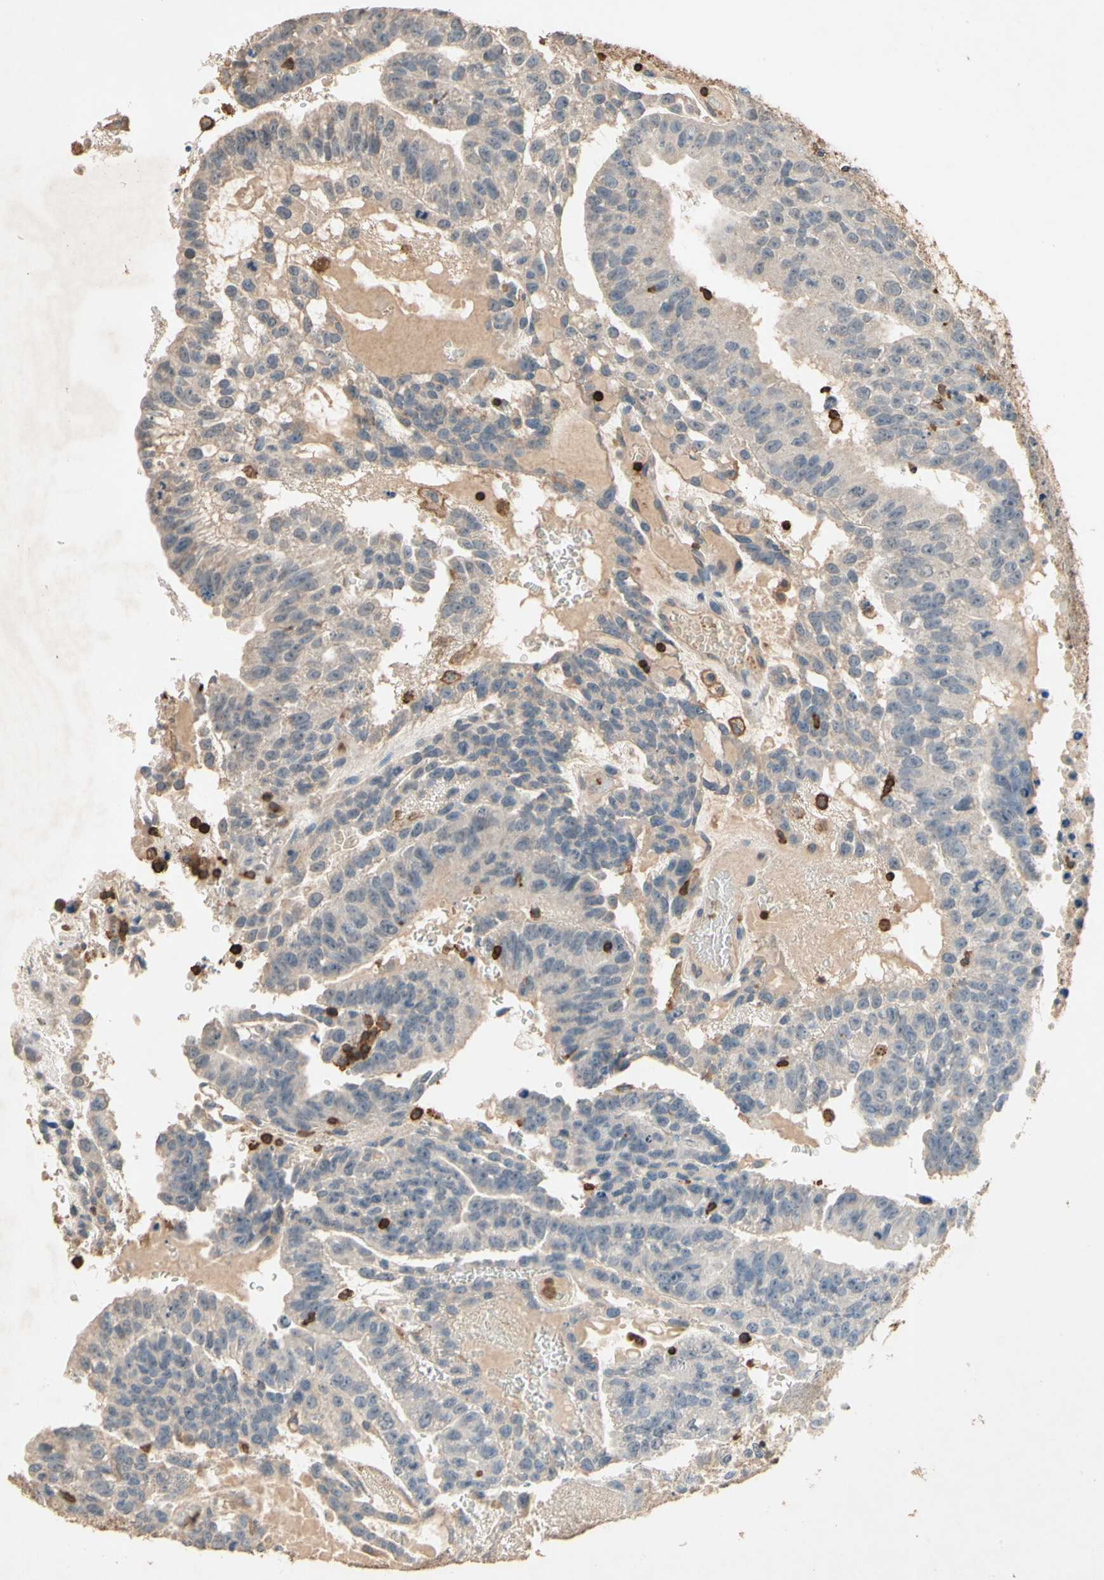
{"staining": {"intensity": "negative", "quantity": "none", "location": "none"}, "tissue": "testis cancer", "cell_type": "Tumor cells", "image_type": "cancer", "snomed": [{"axis": "morphology", "description": "Seminoma, NOS"}, {"axis": "morphology", "description": "Carcinoma, Embryonal, NOS"}, {"axis": "topography", "description": "Testis"}], "caption": "Immunohistochemistry (IHC) of human testis seminoma displays no expression in tumor cells.", "gene": "MAP3K10", "patient": {"sex": "male", "age": 52}}